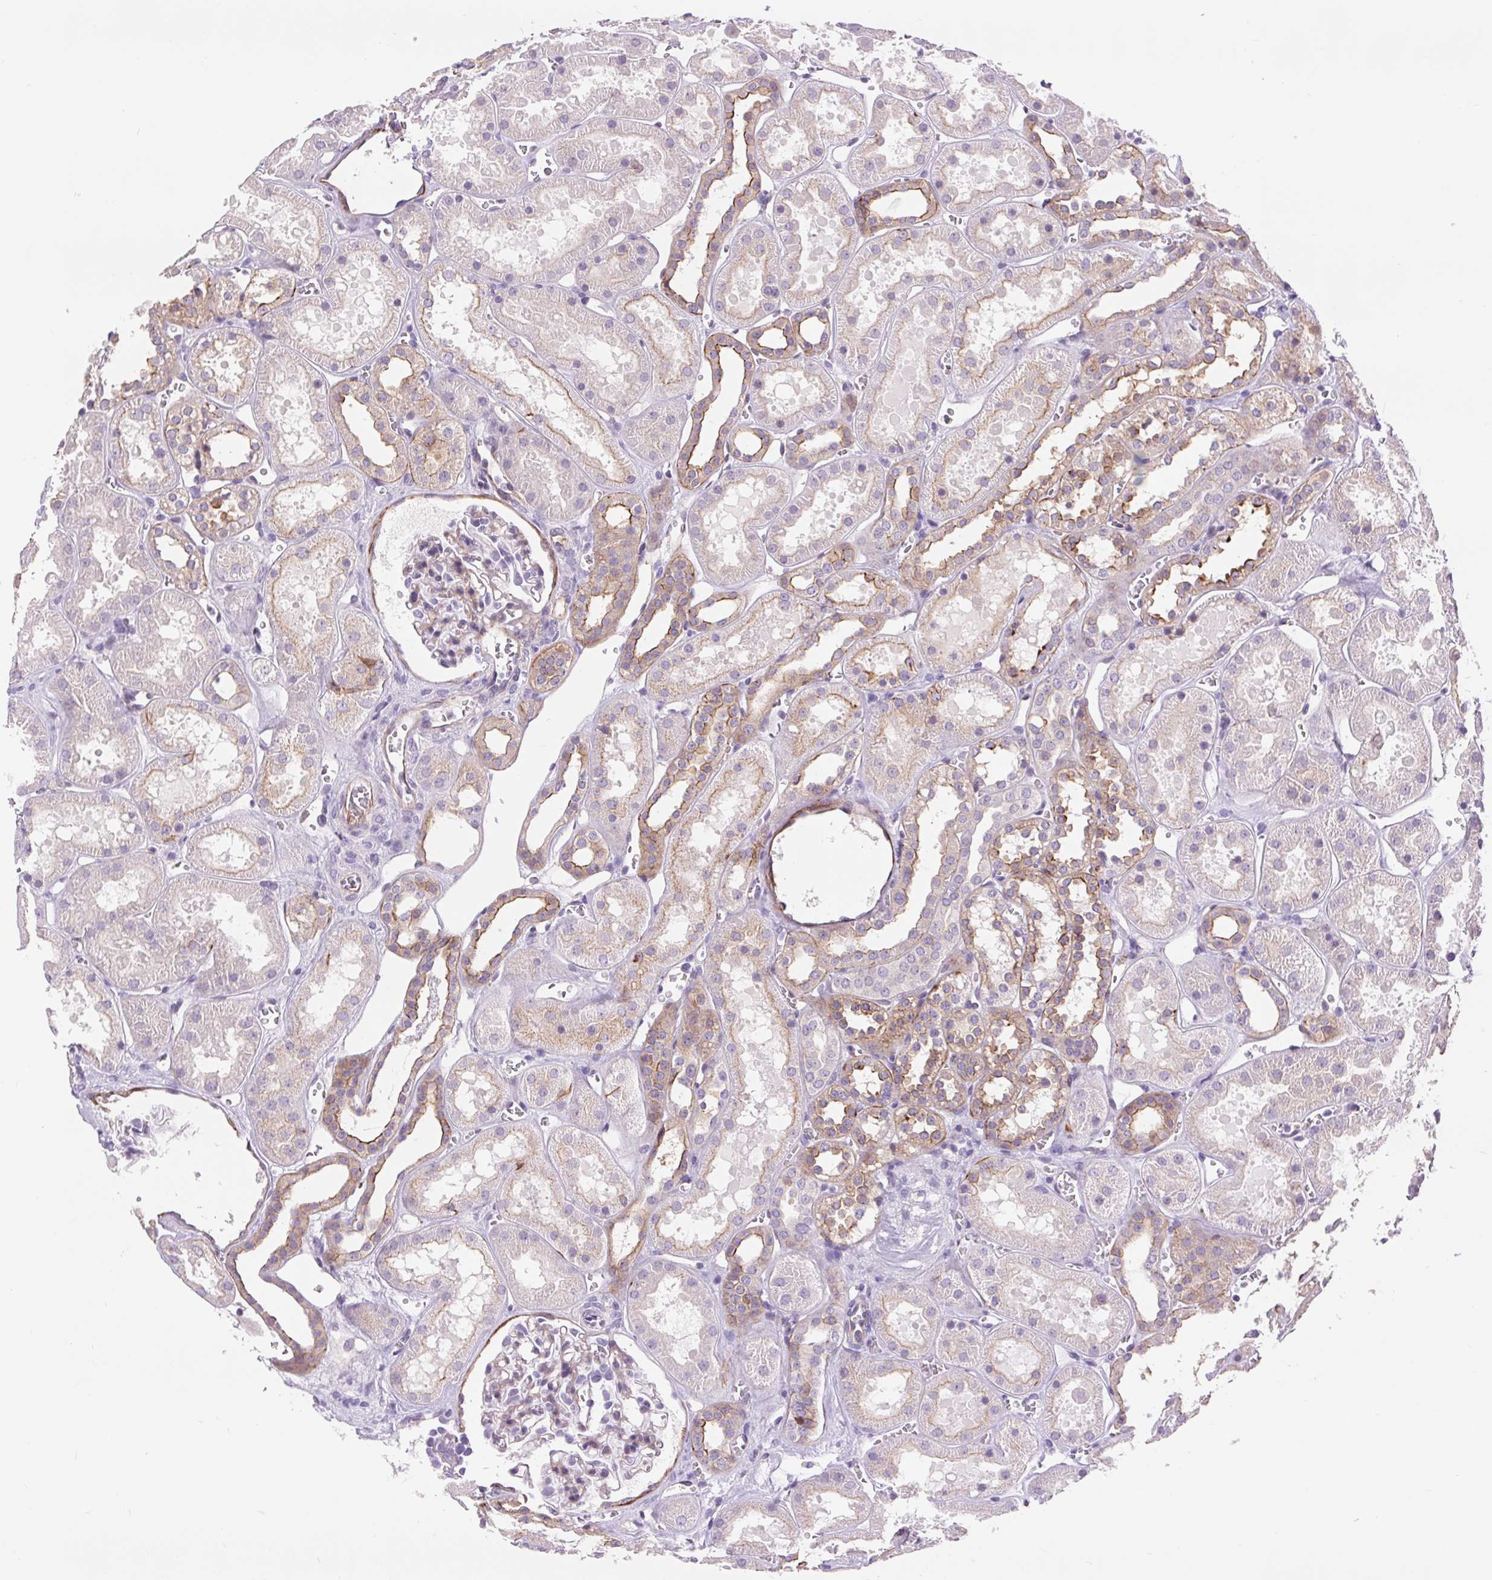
{"staining": {"intensity": "weak", "quantity": "<25%", "location": "cytoplasmic/membranous"}, "tissue": "kidney", "cell_type": "Cells in glomeruli", "image_type": "normal", "snomed": [{"axis": "morphology", "description": "Normal tissue, NOS"}, {"axis": "topography", "description": "Kidney"}], "caption": "Immunohistochemical staining of normal human kidney reveals no significant staining in cells in glomeruli. (Stains: DAB immunohistochemistry (IHC) with hematoxylin counter stain, Microscopy: brightfield microscopy at high magnification).", "gene": "DIXDC1", "patient": {"sex": "female", "age": 41}}